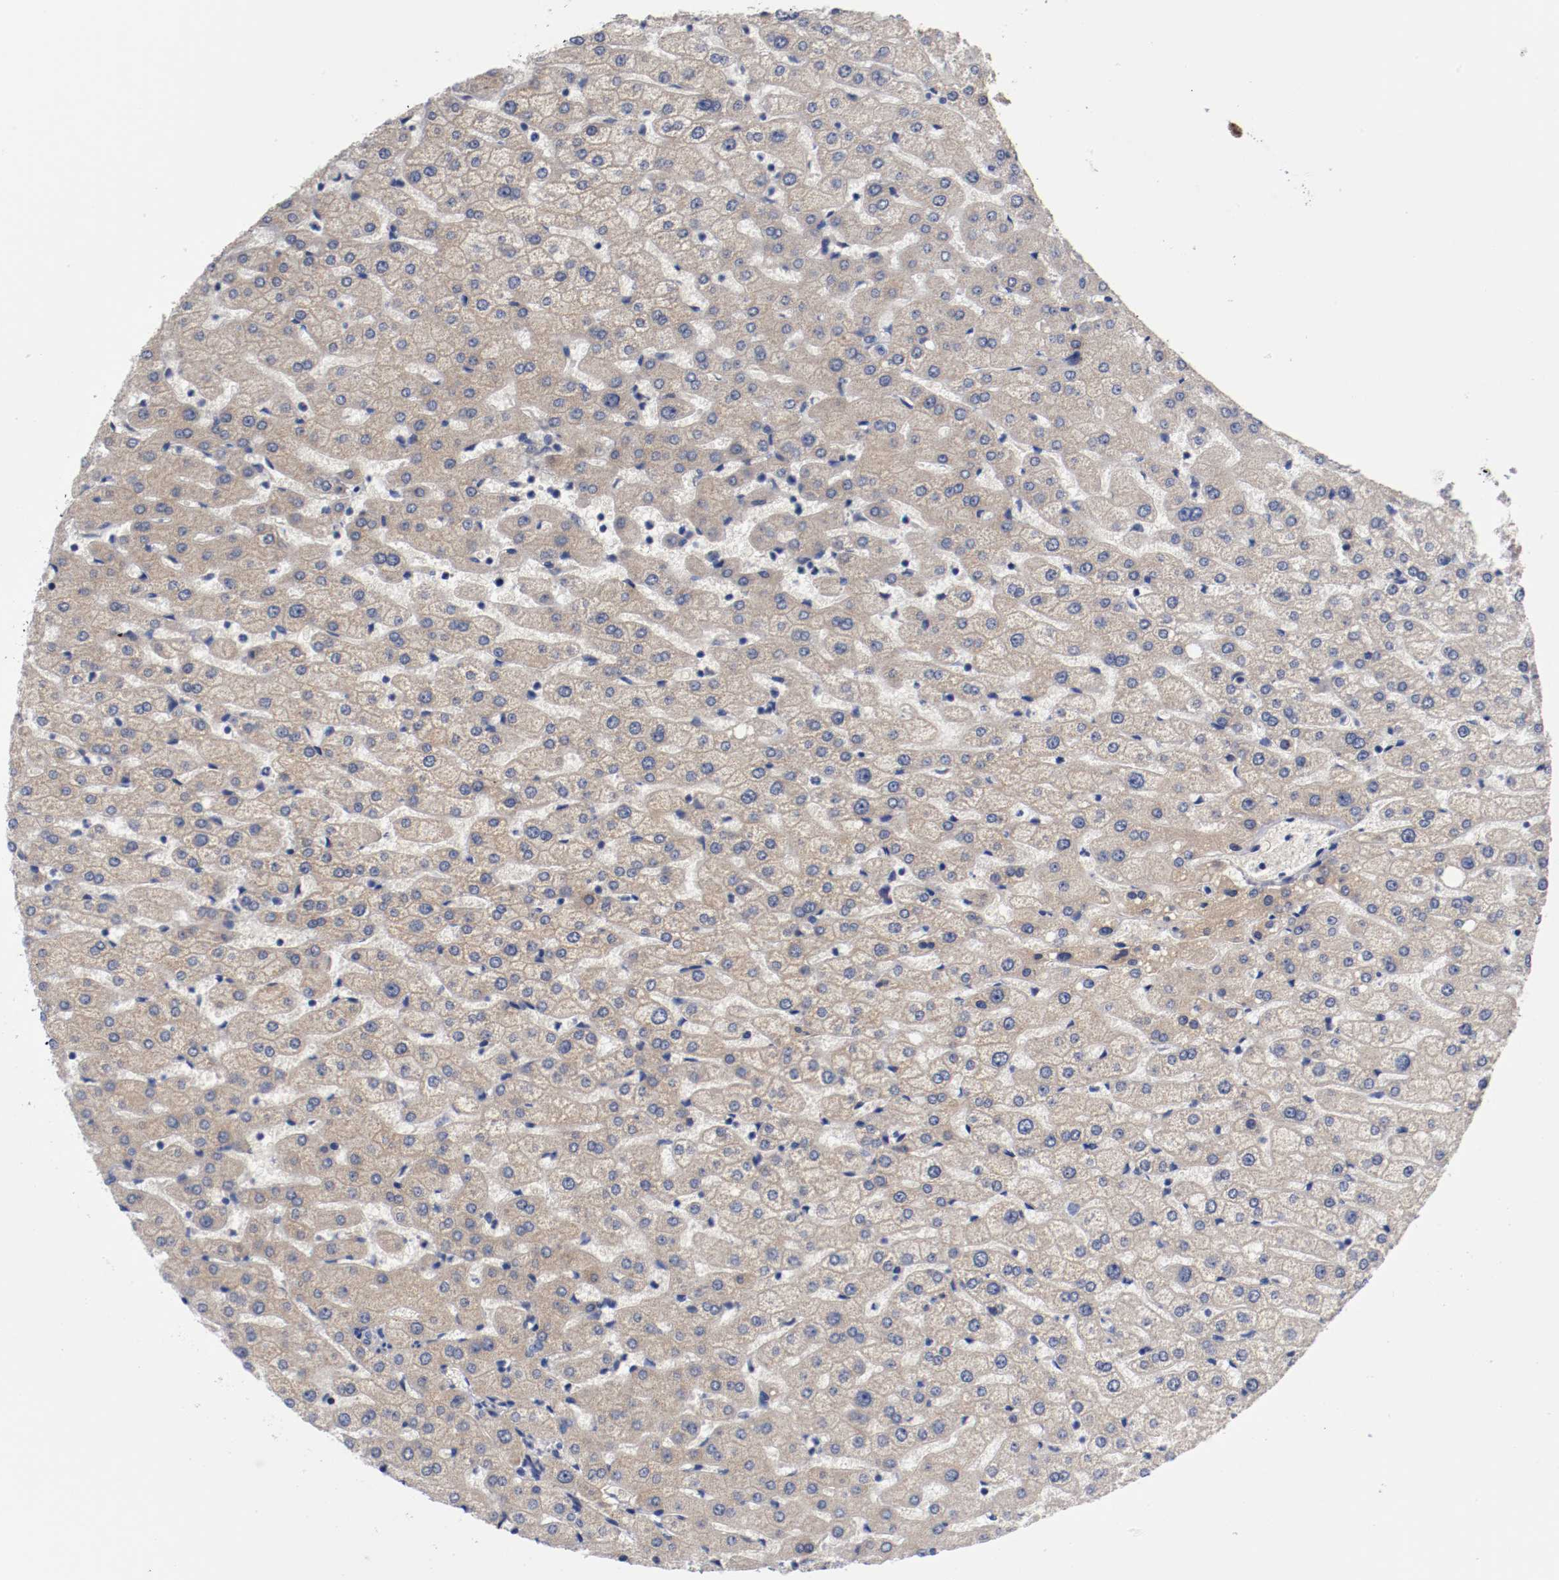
{"staining": {"intensity": "negative", "quantity": "none", "location": "none"}, "tissue": "liver", "cell_type": "Cholangiocytes", "image_type": "normal", "snomed": [{"axis": "morphology", "description": "Normal tissue, NOS"}, {"axis": "morphology", "description": "Fibrosis, NOS"}, {"axis": "topography", "description": "Liver"}], "caption": "A histopathology image of liver stained for a protein exhibits no brown staining in cholangiocytes.", "gene": "PCSK6", "patient": {"sex": "female", "age": 29}}